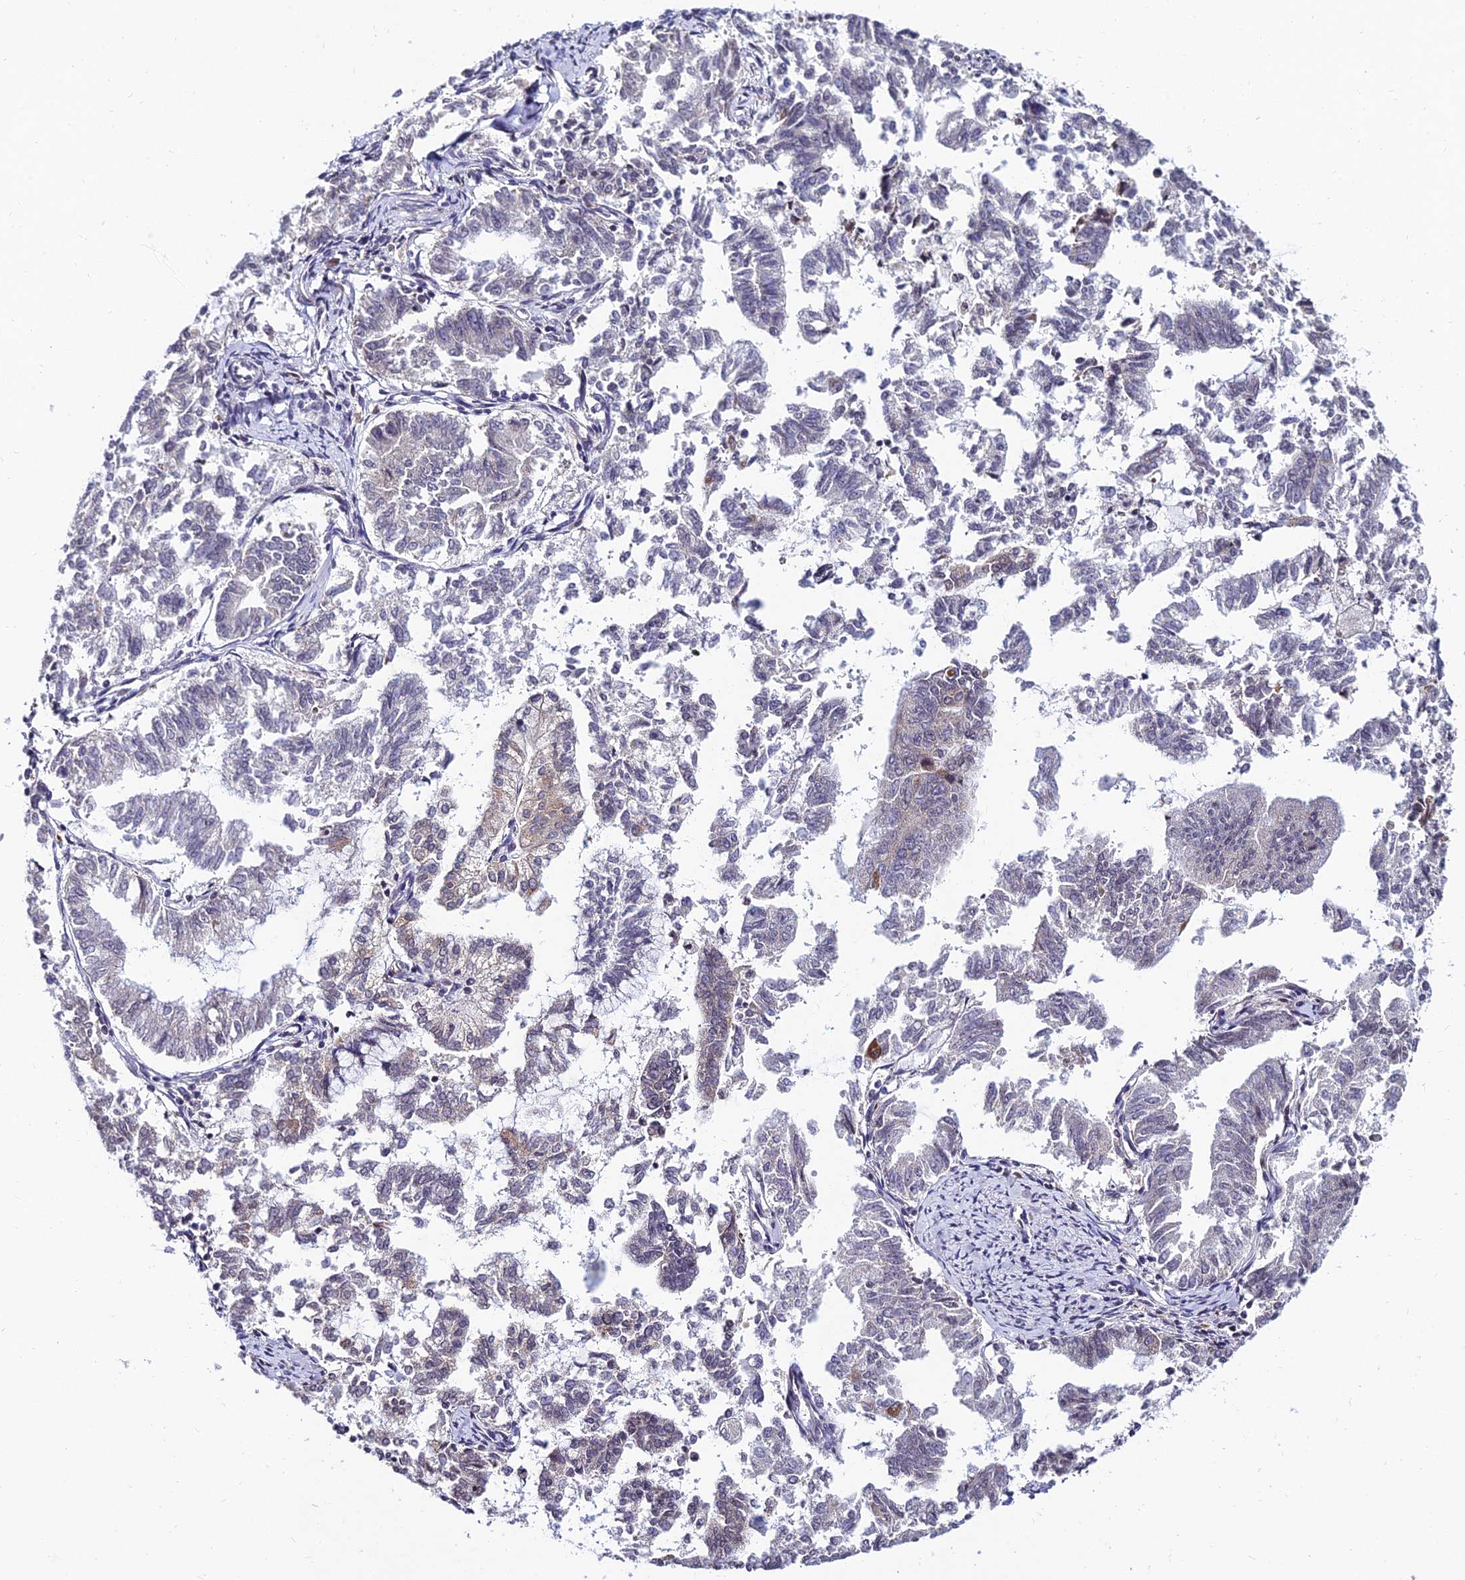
{"staining": {"intensity": "negative", "quantity": "none", "location": "none"}, "tissue": "endometrial cancer", "cell_type": "Tumor cells", "image_type": "cancer", "snomed": [{"axis": "morphology", "description": "Adenocarcinoma, NOS"}, {"axis": "topography", "description": "Endometrium"}], "caption": "Immunohistochemical staining of endometrial adenocarcinoma exhibits no significant expression in tumor cells.", "gene": "CDNF", "patient": {"sex": "female", "age": 79}}